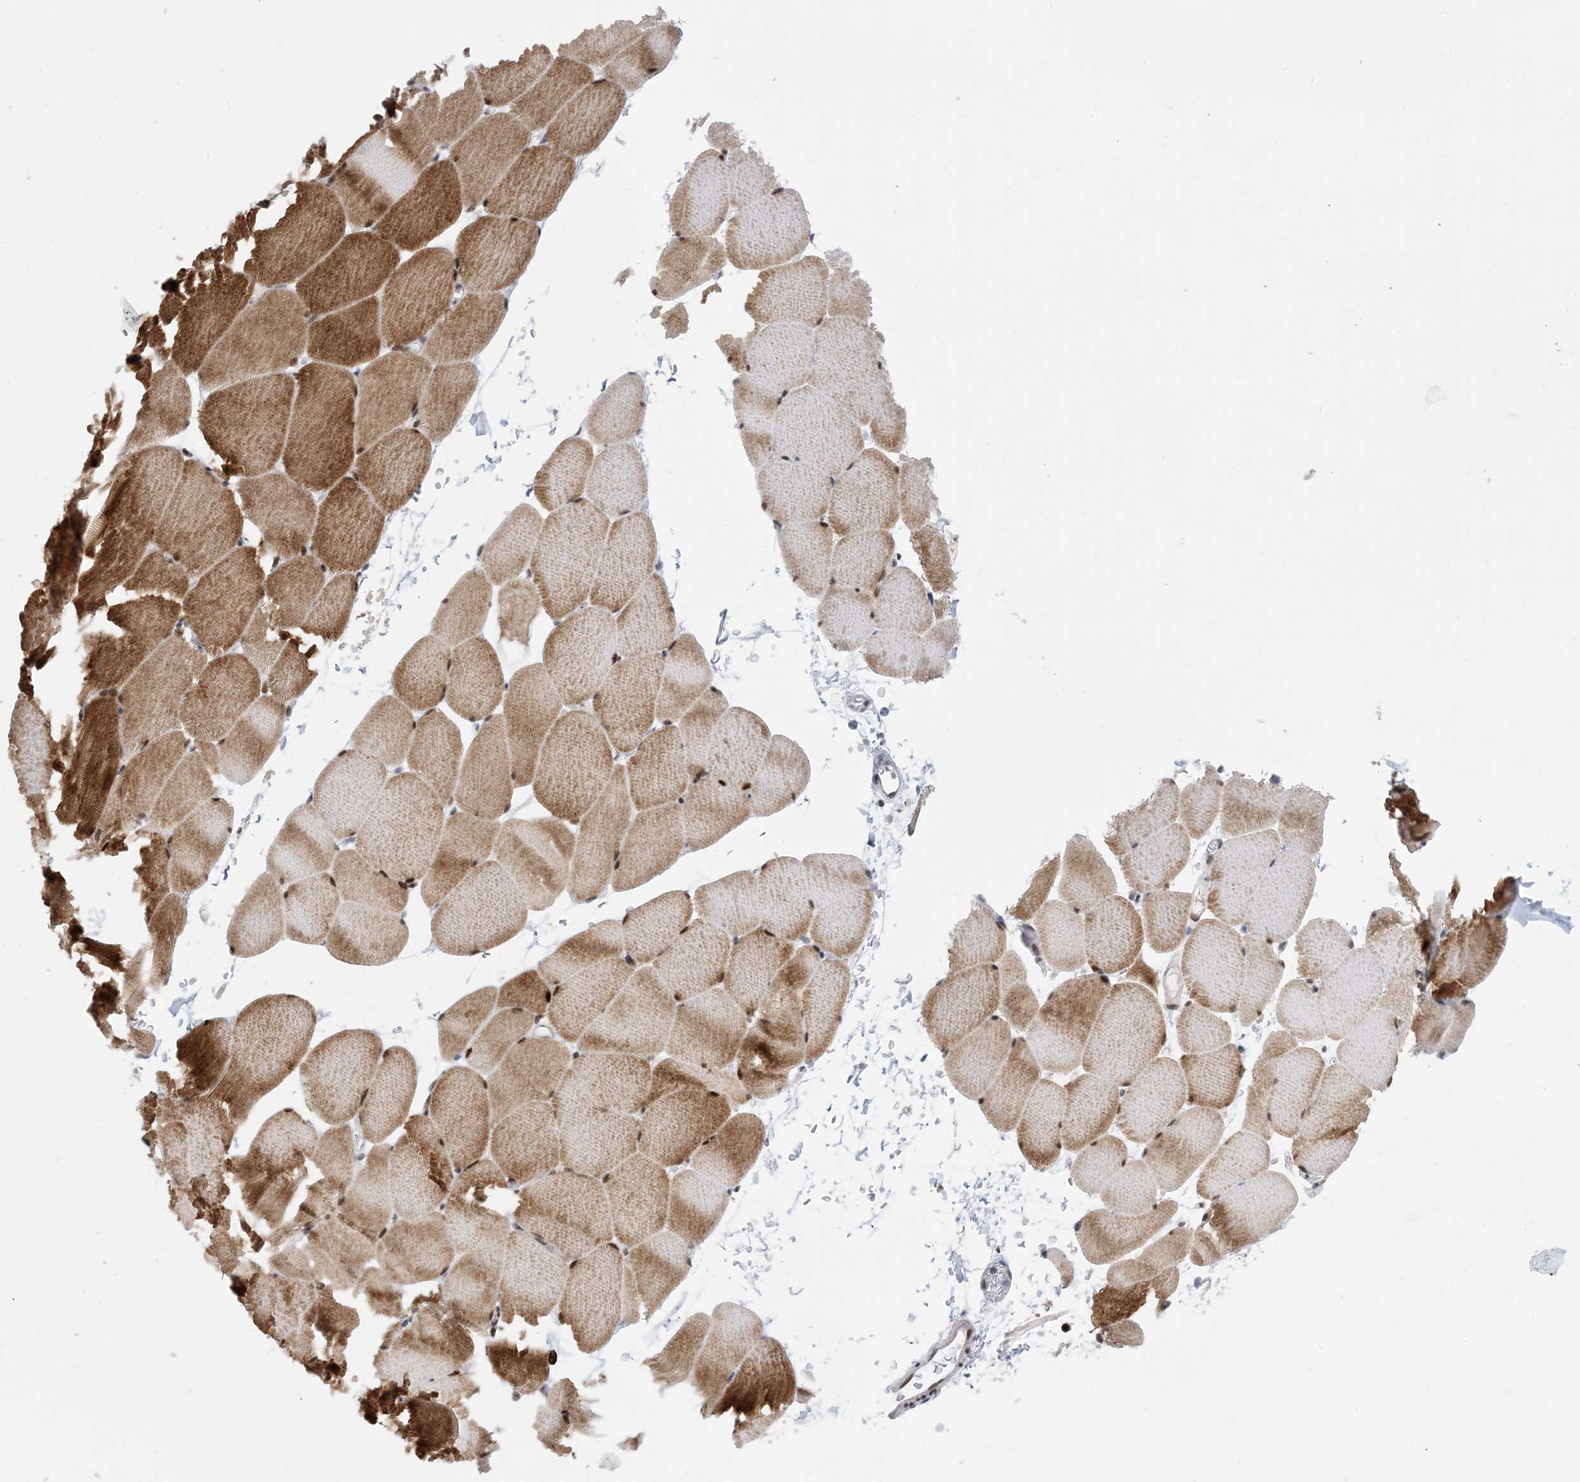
{"staining": {"intensity": "strong", "quantity": ">75%", "location": "cytoplasmic/membranous,nuclear"}, "tissue": "skeletal muscle", "cell_type": "Myocytes", "image_type": "normal", "snomed": [{"axis": "morphology", "description": "Normal tissue, NOS"}, {"axis": "topography", "description": "Skeletal muscle"}, {"axis": "topography", "description": "Parathyroid gland"}], "caption": "Immunohistochemical staining of unremarkable skeletal muscle displays strong cytoplasmic/membranous,nuclear protein expression in about >75% of myocytes. (DAB = brown stain, brightfield microscopy at high magnification).", "gene": "TSPYL1", "patient": {"sex": "female", "age": 37}}